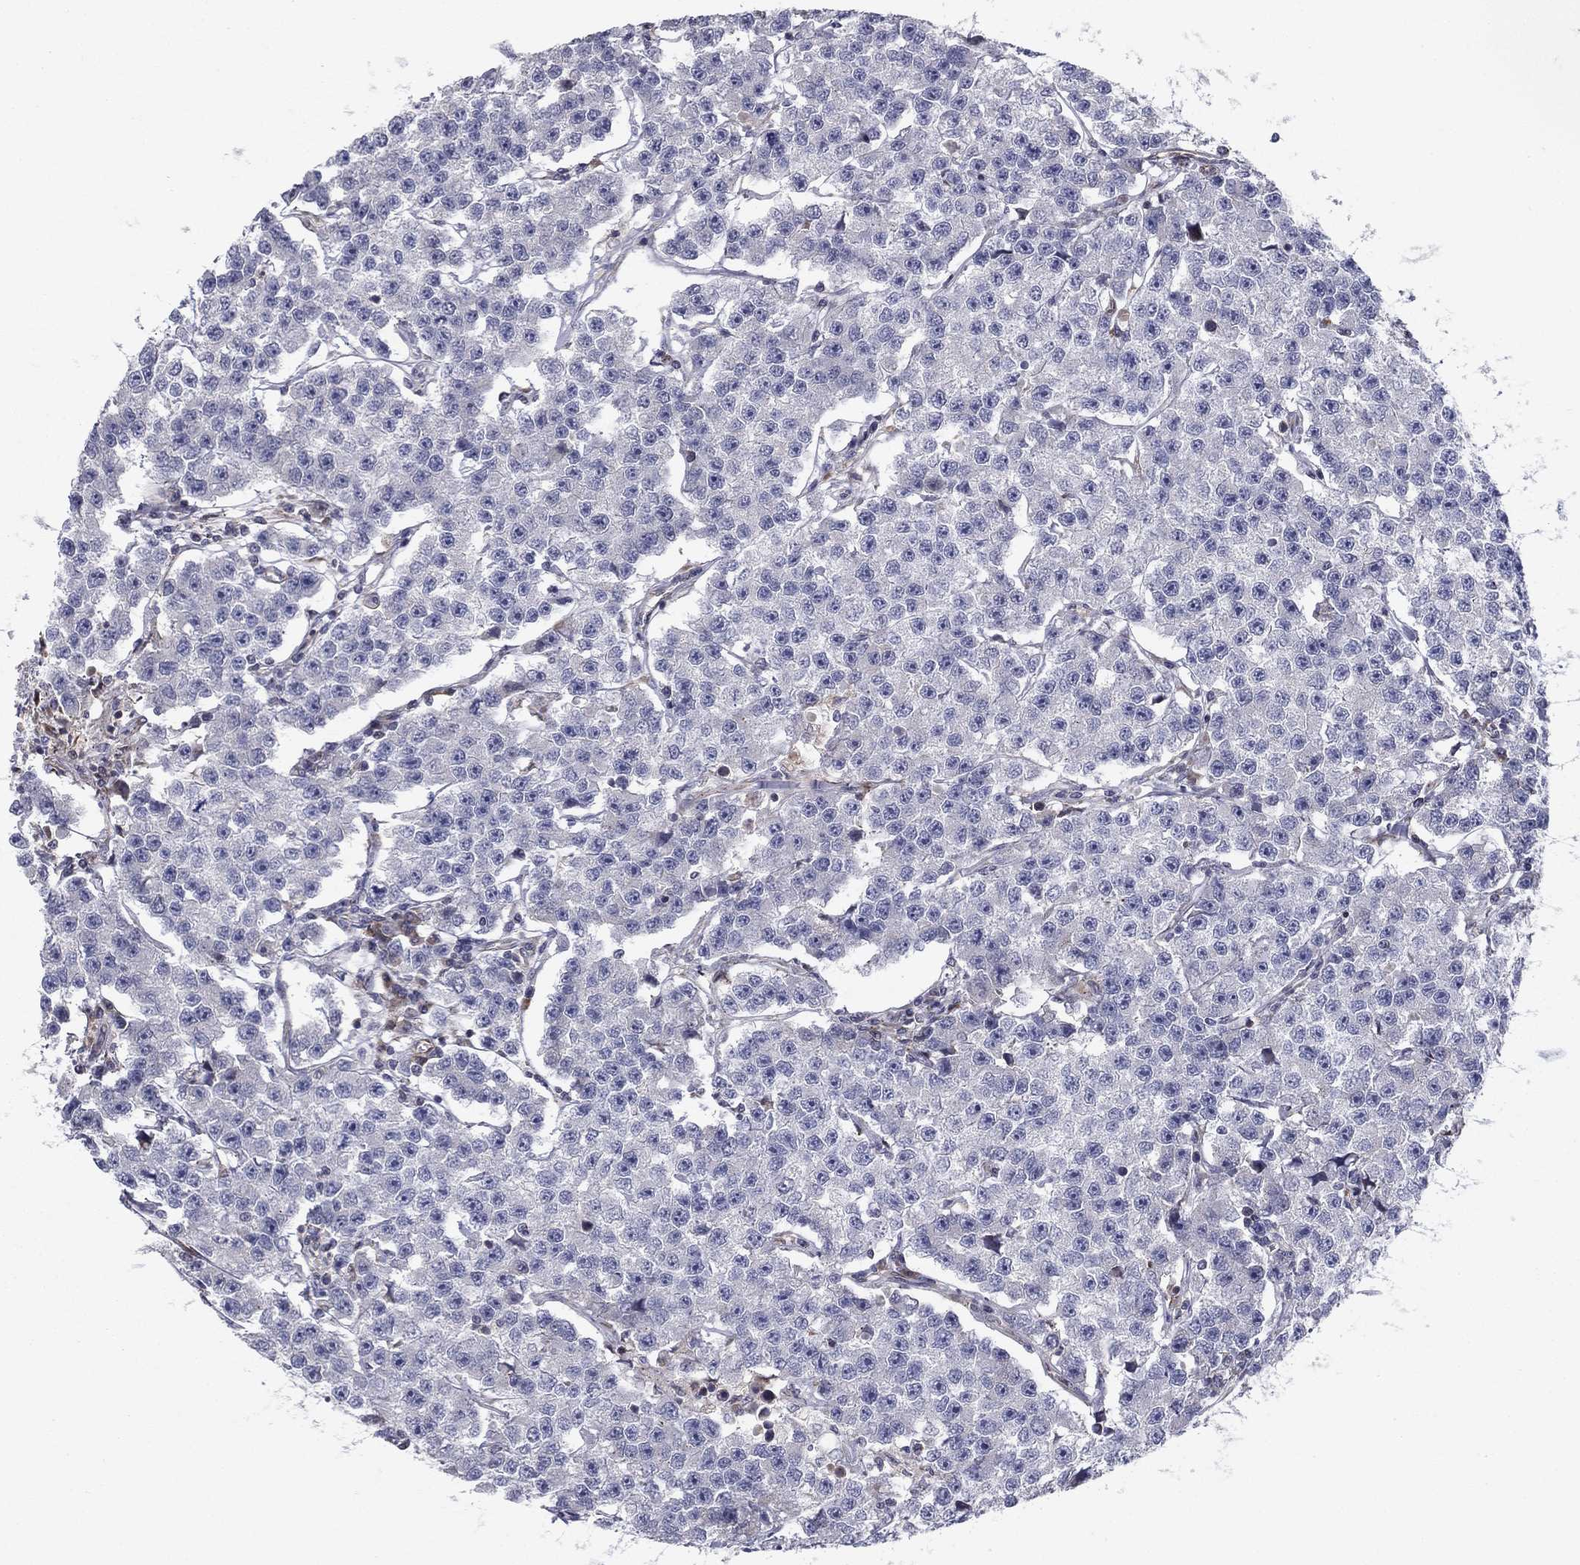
{"staining": {"intensity": "negative", "quantity": "none", "location": "none"}, "tissue": "testis cancer", "cell_type": "Tumor cells", "image_type": "cancer", "snomed": [{"axis": "morphology", "description": "Seminoma, NOS"}, {"axis": "topography", "description": "Testis"}], "caption": "Immunohistochemistry (IHC) micrograph of neoplastic tissue: seminoma (testis) stained with DAB shows no significant protein expression in tumor cells.", "gene": "CLSTN1", "patient": {"sex": "male", "age": 59}}